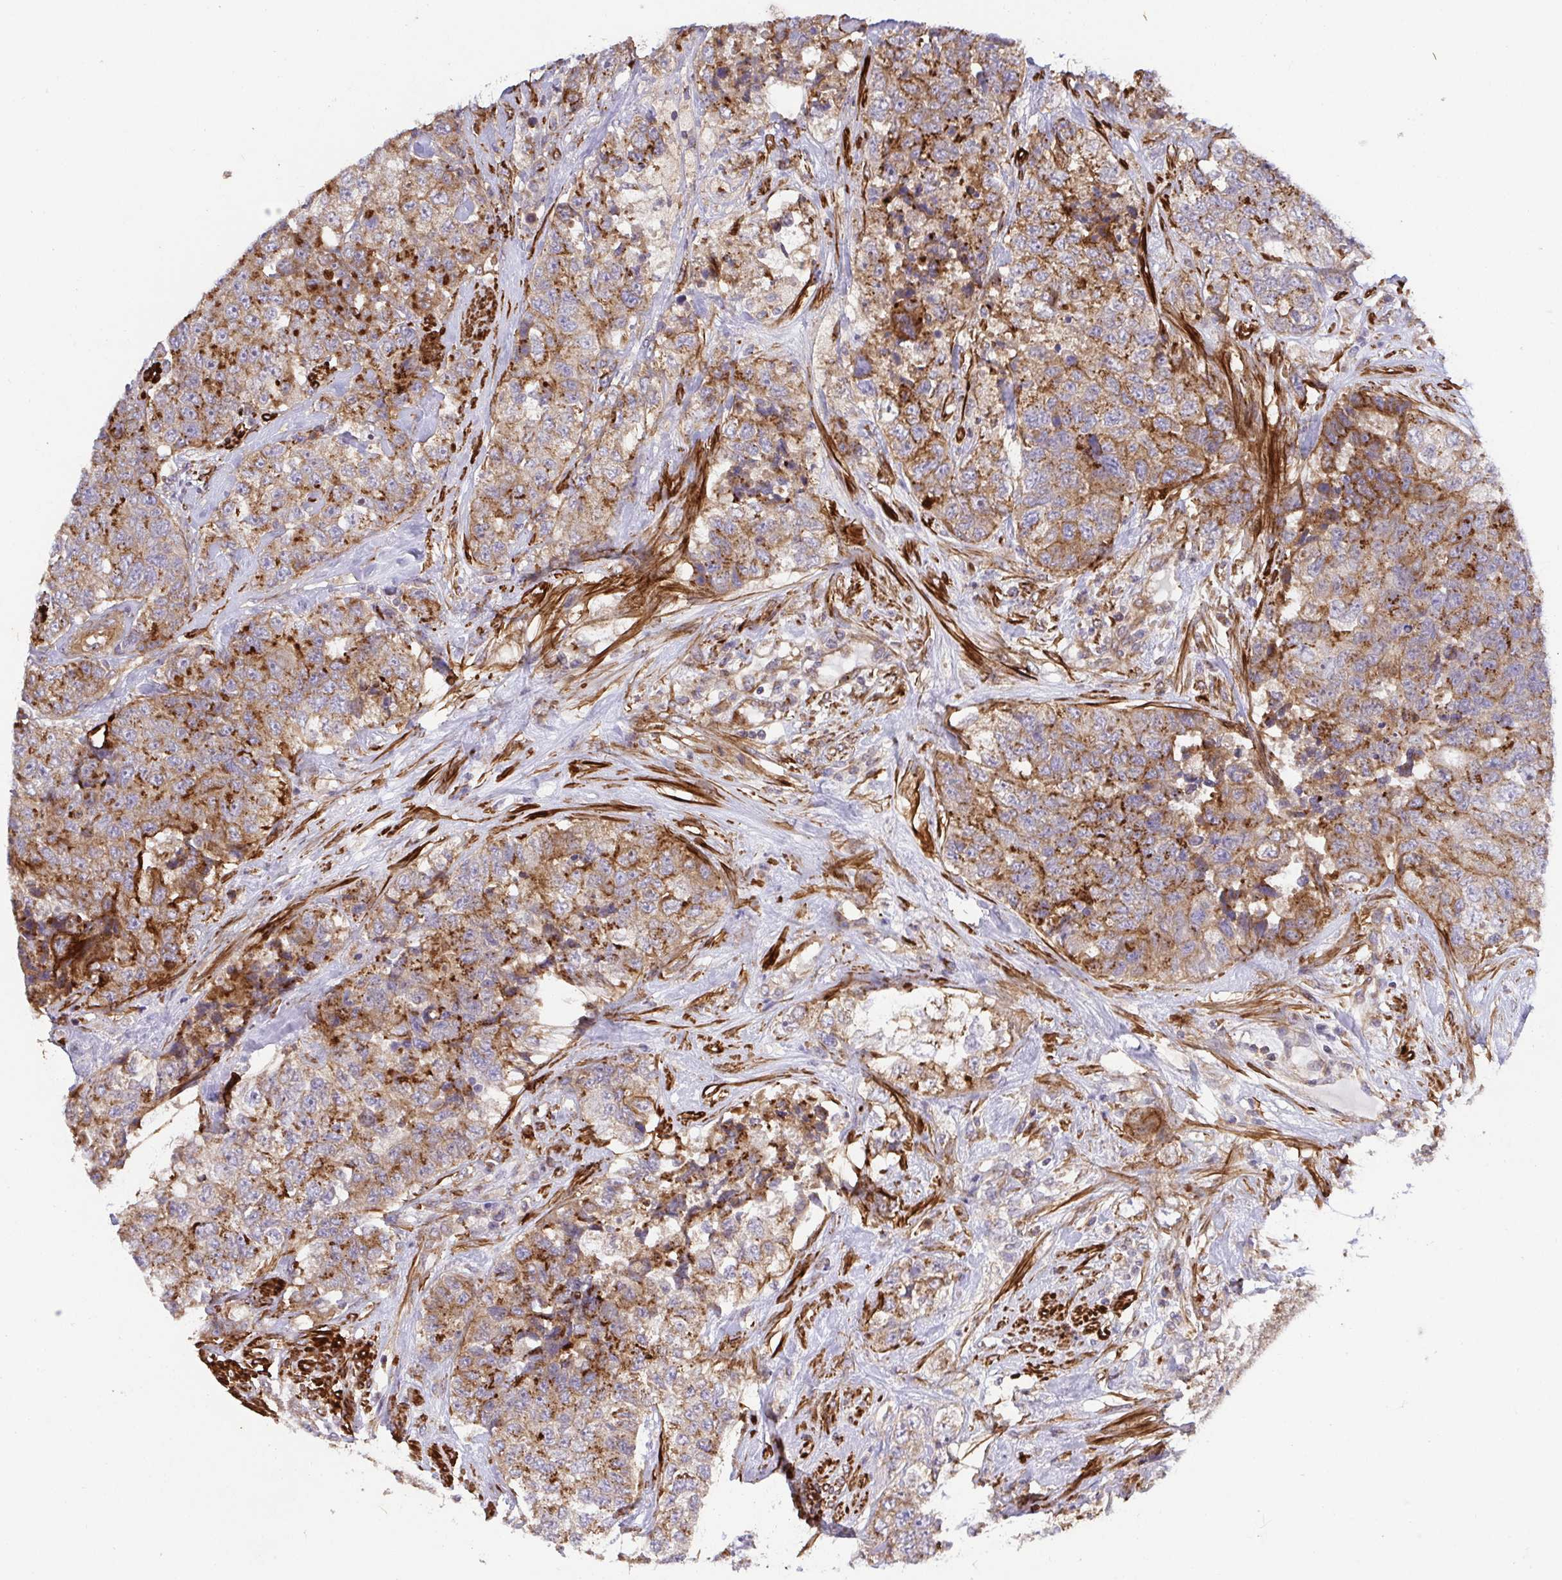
{"staining": {"intensity": "moderate", "quantity": ">75%", "location": "cytoplasmic/membranous"}, "tissue": "urothelial cancer", "cell_type": "Tumor cells", "image_type": "cancer", "snomed": [{"axis": "morphology", "description": "Urothelial carcinoma, High grade"}, {"axis": "topography", "description": "Urinary bladder"}], "caption": "A brown stain labels moderate cytoplasmic/membranous positivity of a protein in urothelial cancer tumor cells.", "gene": "TM9SF4", "patient": {"sex": "female", "age": 78}}